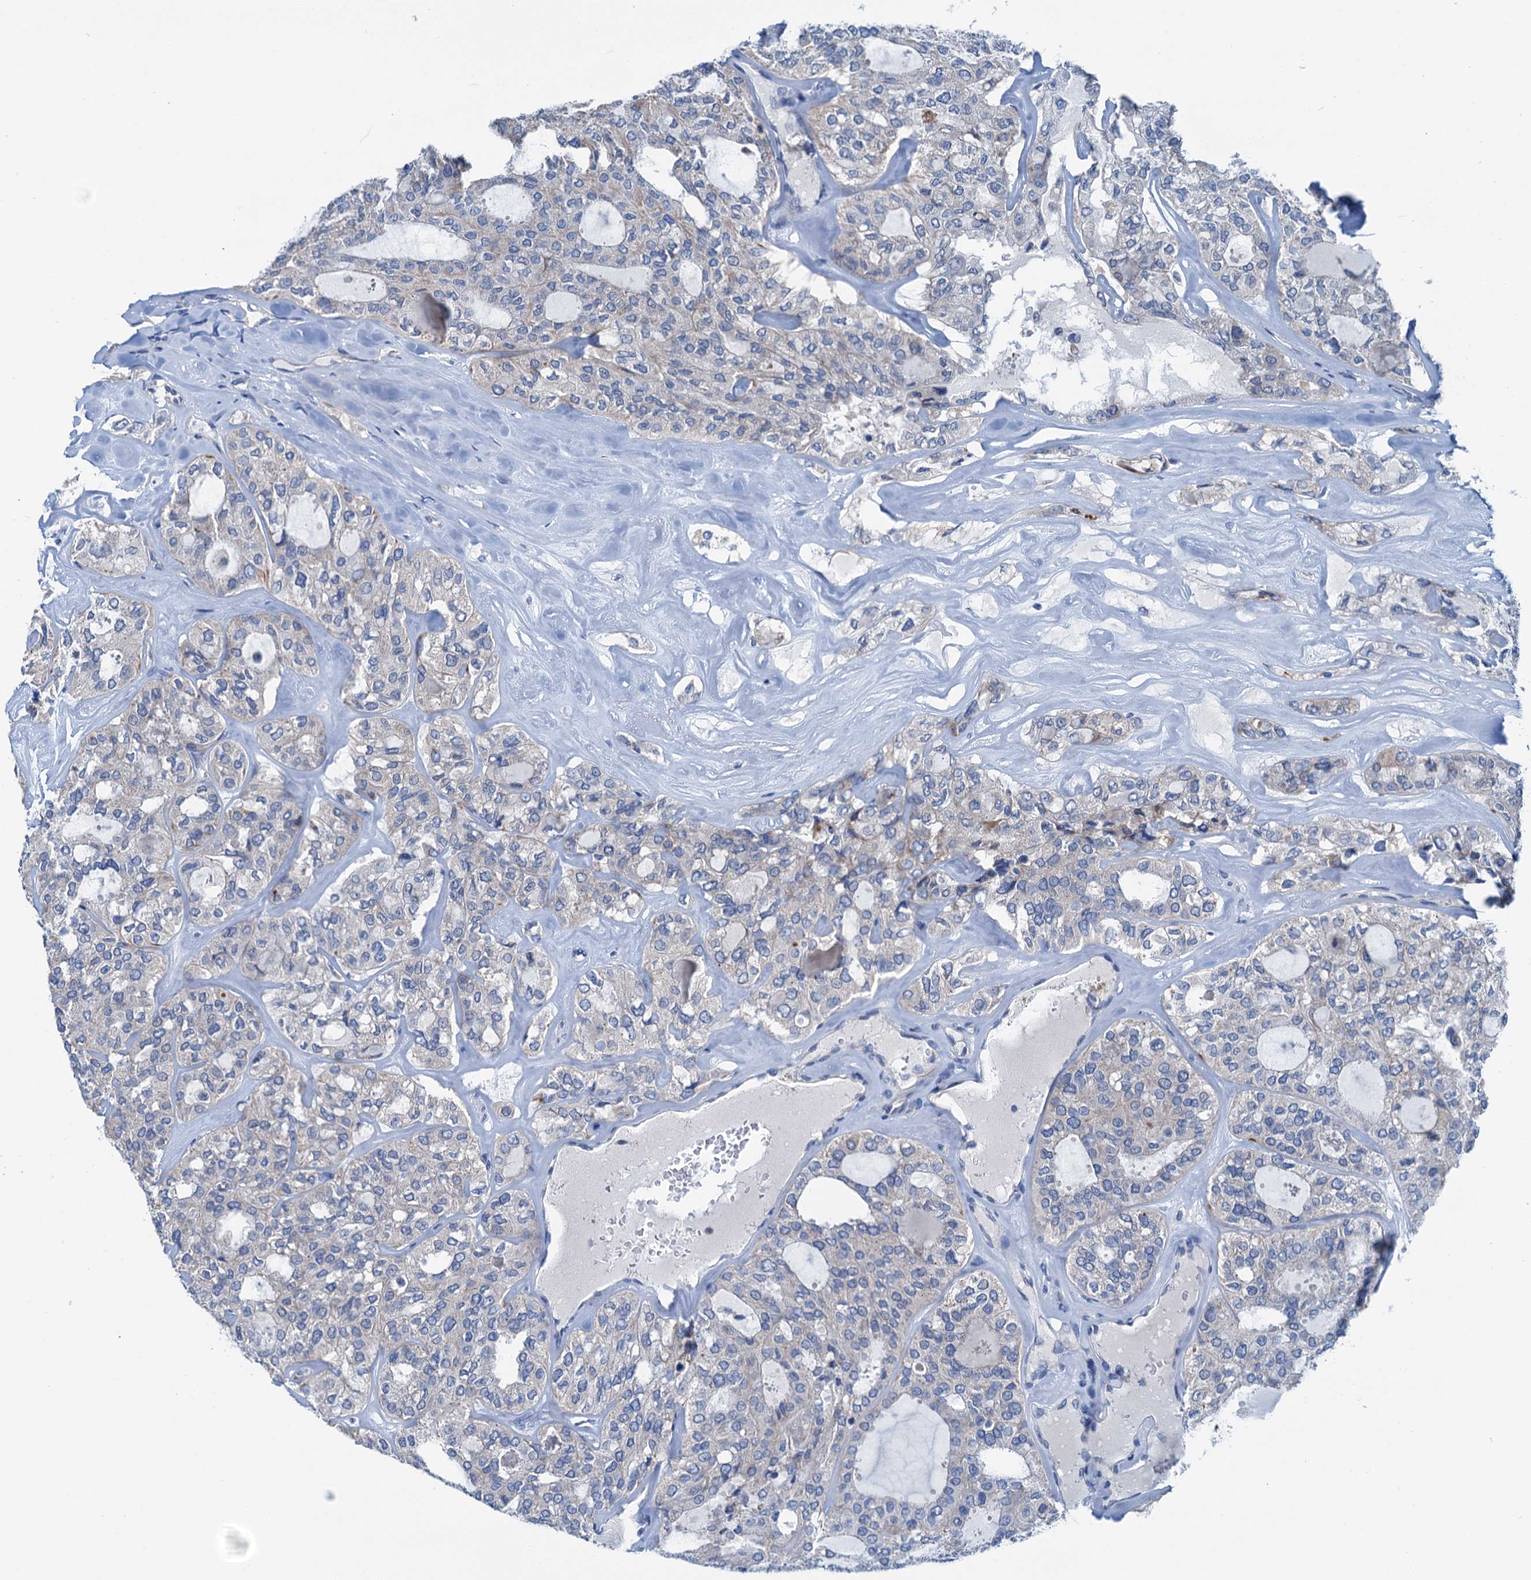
{"staining": {"intensity": "weak", "quantity": "<25%", "location": "cytoplasmic/membranous"}, "tissue": "thyroid cancer", "cell_type": "Tumor cells", "image_type": "cancer", "snomed": [{"axis": "morphology", "description": "Follicular adenoma carcinoma, NOS"}, {"axis": "topography", "description": "Thyroid gland"}], "caption": "Tumor cells show no significant protein positivity in thyroid follicular adenoma carcinoma. (DAB immunohistochemistry (IHC) visualized using brightfield microscopy, high magnification).", "gene": "ELAC1", "patient": {"sex": "male", "age": 75}}